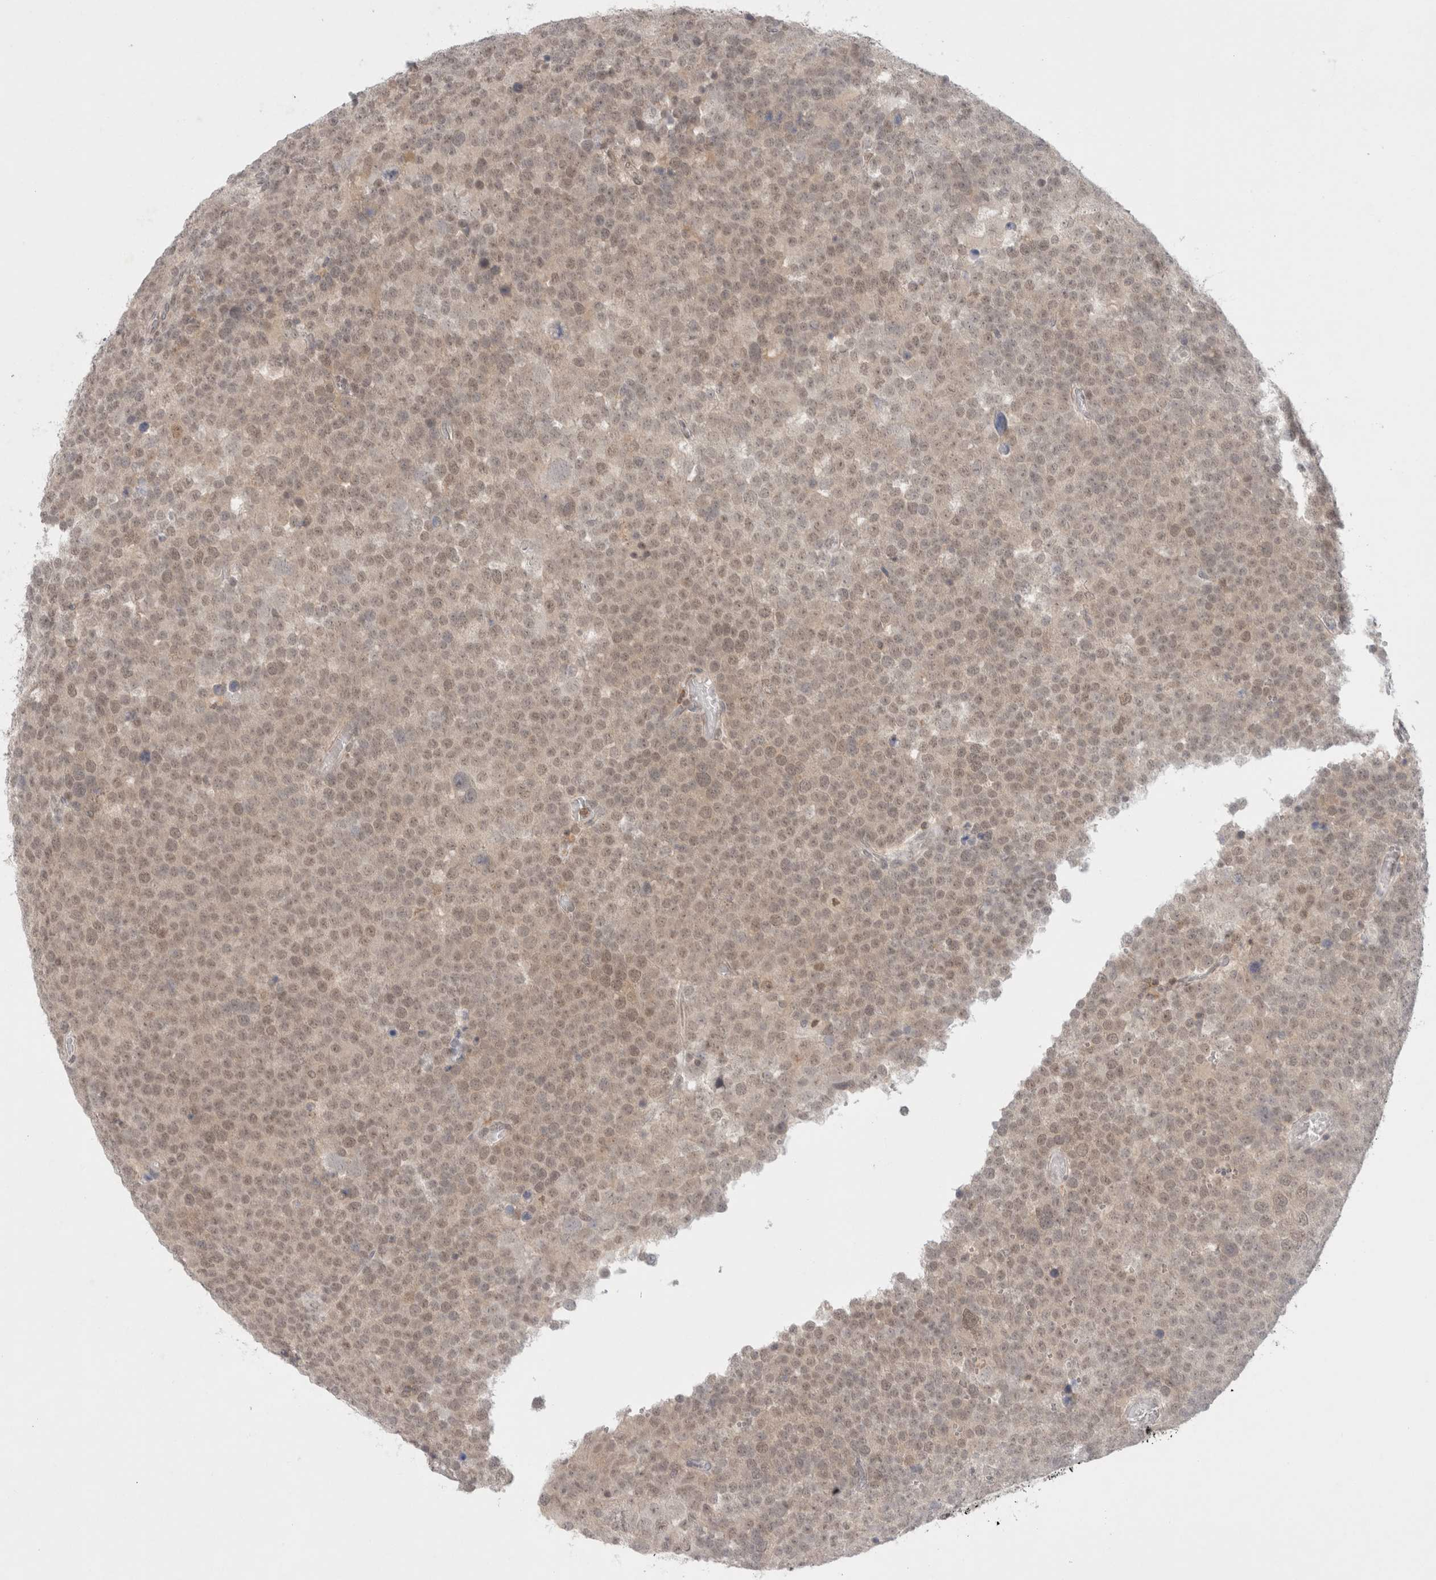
{"staining": {"intensity": "weak", "quantity": ">75%", "location": "nuclear"}, "tissue": "testis cancer", "cell_type": "Tumor cells", "image_type": "cancer", "snomed": [{"axis": "morphology", "description": "Seminoma, NOS"}, {"axis": "topography", "description": "Testis"}], "caption": "Testis seminoma stained with DAB immunohistochemistry exhibits low levels of weak nuclear staining in about >75% of tumor cells. Immunohistochemistry stains the protein of interest in brown and the nuclei are stained blue.", "gene": "FBXO42", "patient": {"sex": "male", "age": 71}}